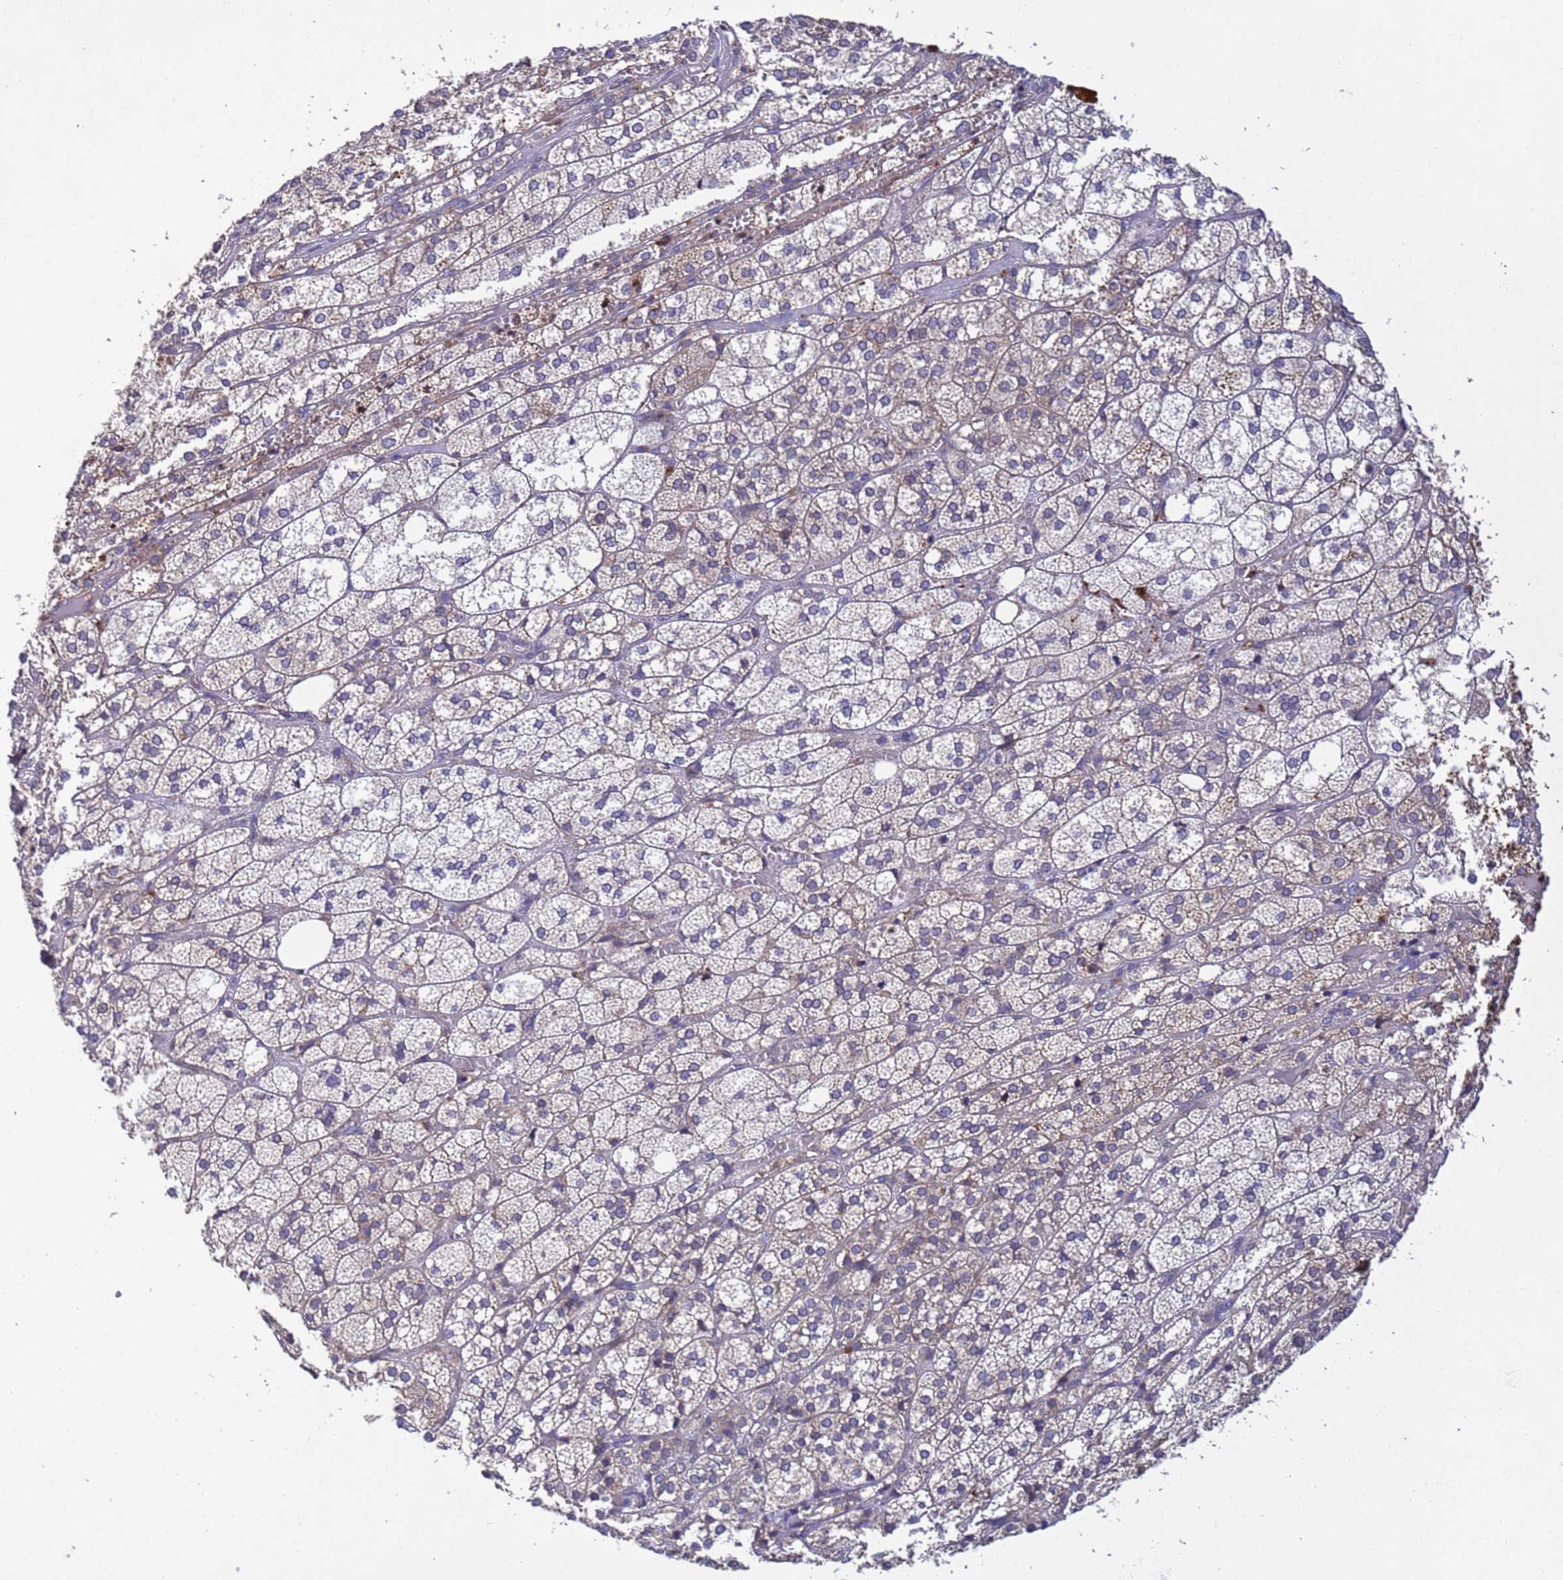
{"staining": {"intensity": "weak", "quantity": "<25%", "location": "cytoplasmic/membranous"}, "tissue": "adrenal gland", "cell_type": "Glandular cells", "image_type": "normal", "snomed": [{"axis": "morphology", "description": "Normal tissue, NOS"}, {"axis": "topography", "description": "Adrenal gland"}], "caption": "An immunohistochemistry (IHC) histopathology image of normal adrenal gland is shown. There is no staining in glandular cells of adrenal gland. (DAB (3,3'-diaminobenzidine) immunohistochemistry visualized using brightfield microscopy, high magnification).", "gene": "PARP16", "patient": {"sex": "female", "age": 61}}